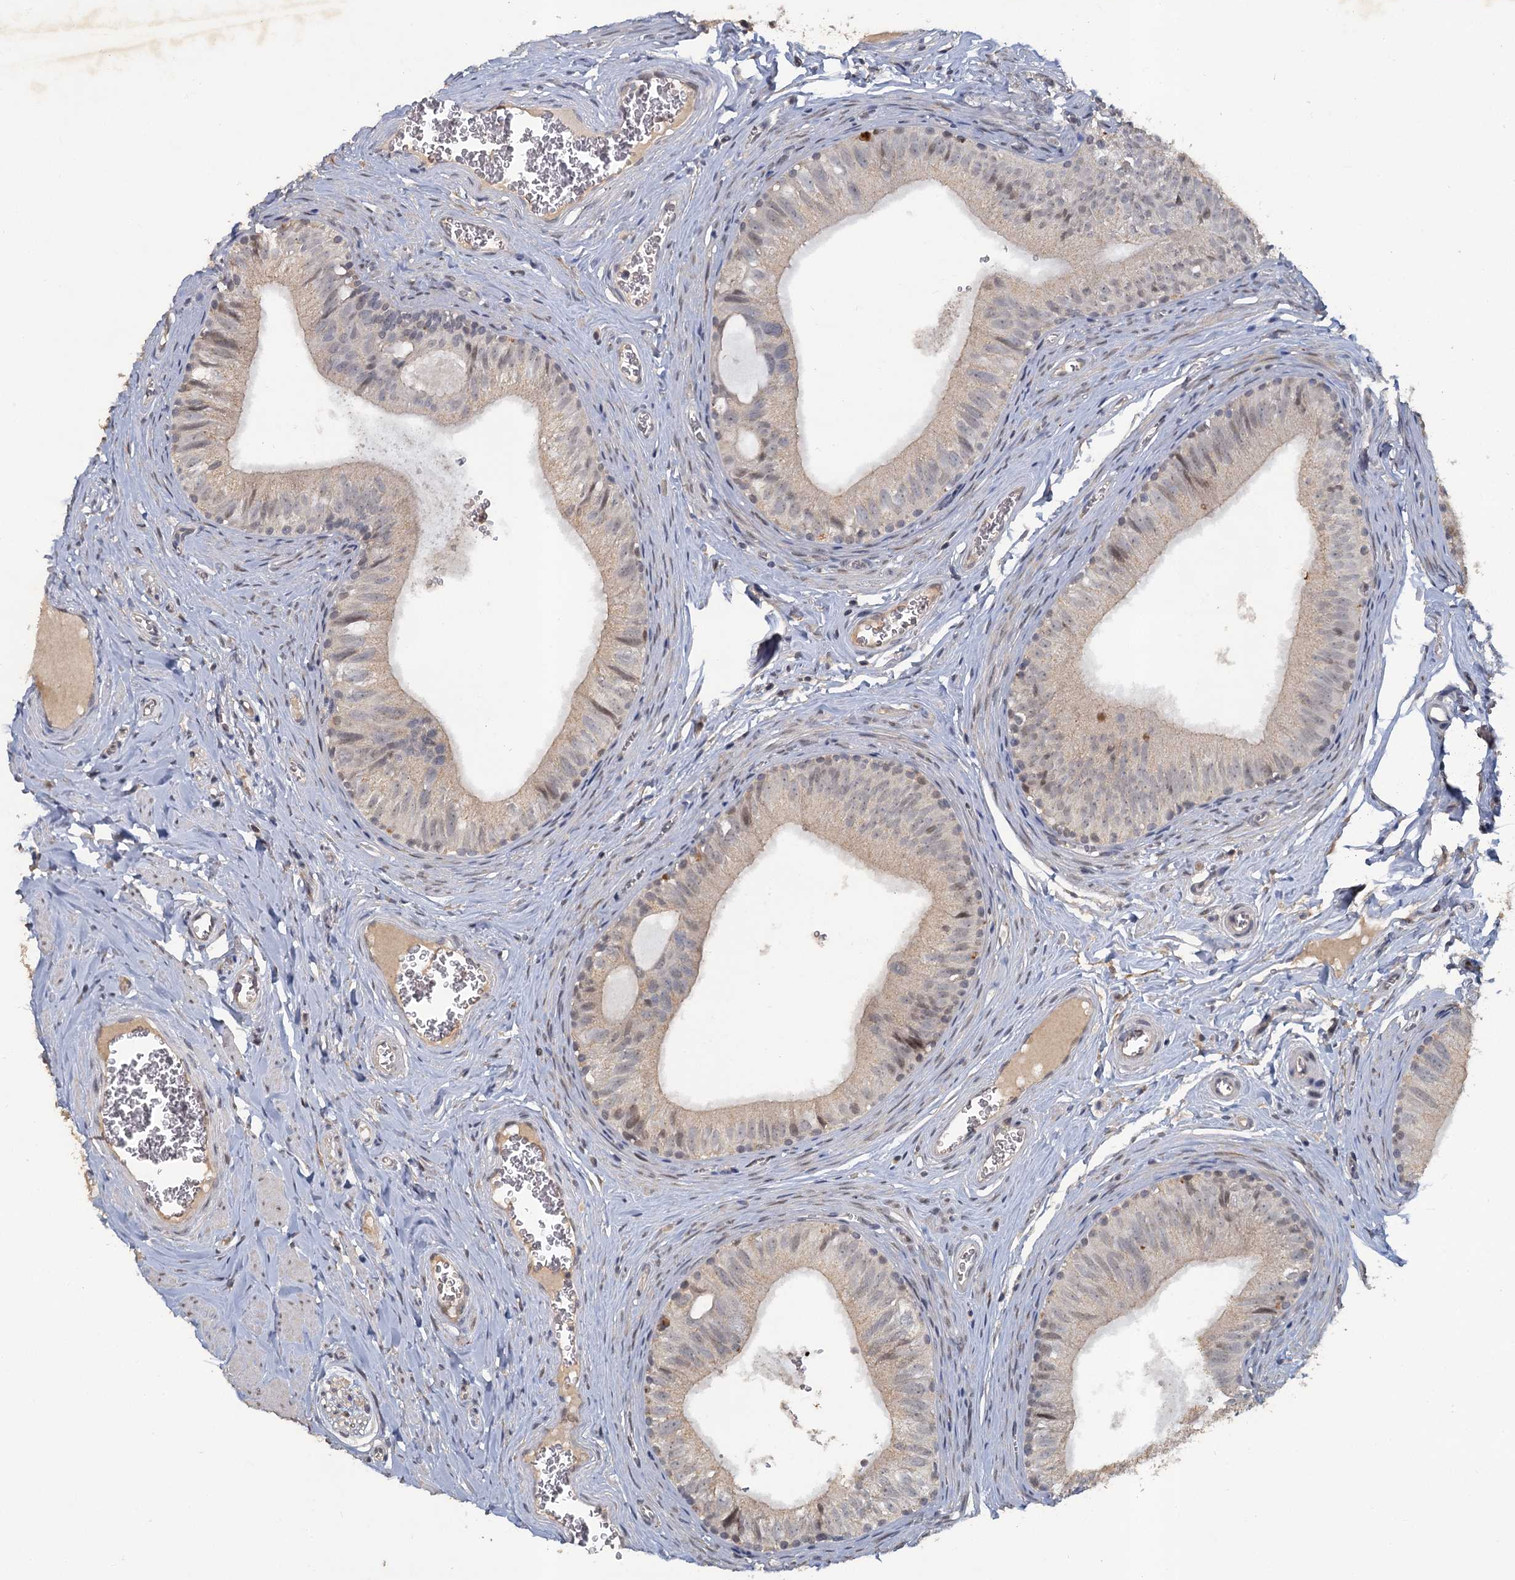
{"staining": {"intensity": "weak", "quantity": "<25%", "location": "cytoplasmic/membranous,nuclear"}, "tissue": "epididymis", "cell_type": "Glandular cells", "image_type": "normal", "snomed": [{"axis": "morphology", "description": "Normal tissue, NOS"}, {"axis": "topography", "description": "Epididymis"}], "caption": "Glandular cells show no significant protein staining in normal epididymis. (DAB (3,3'-diaminobenzidine) IHC visualized using brightfield microscopy, high magnification).", "gene": "MUCL1", "patient": {"sex": "male", "age": 42}}